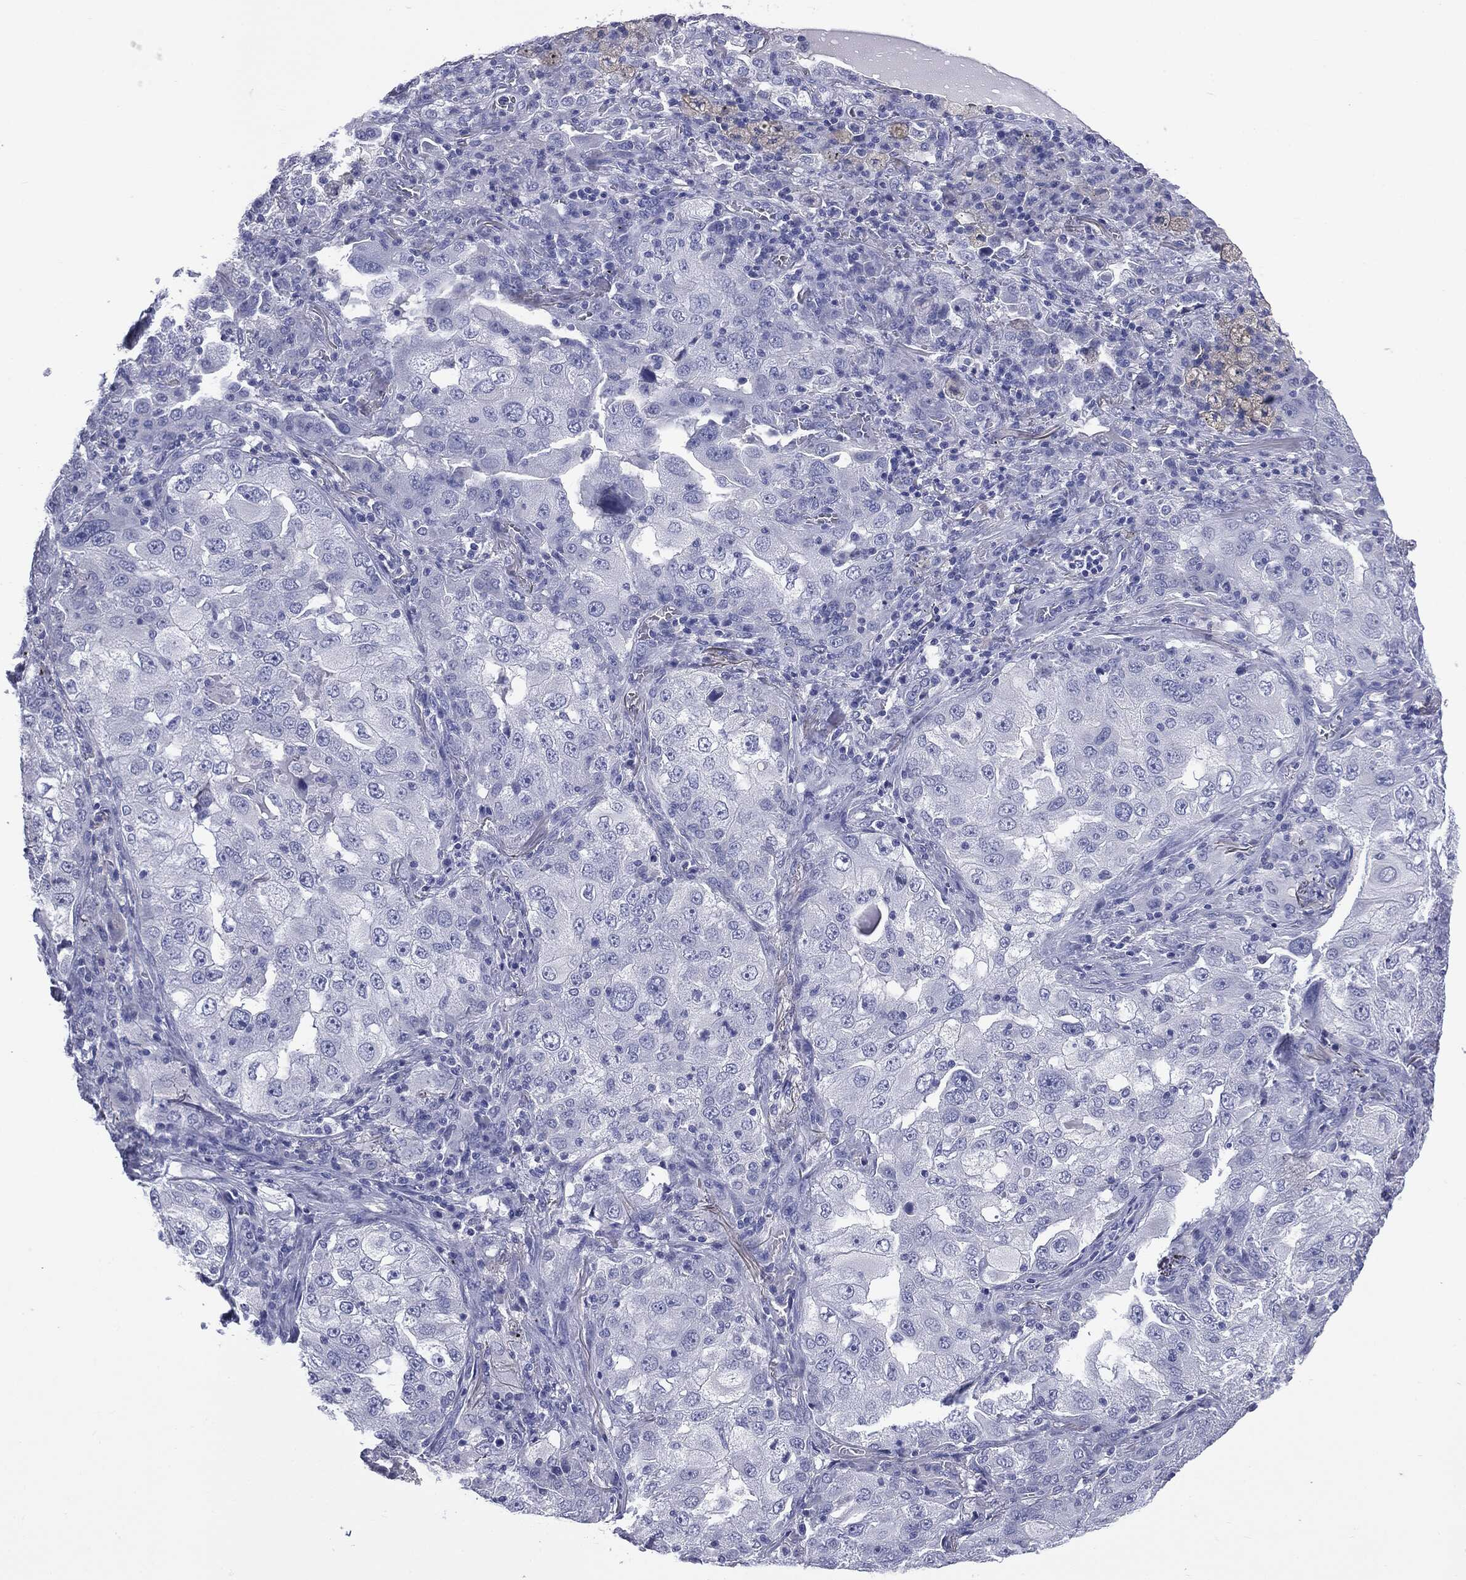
{"staining": {"intensity": "negative", "quantity": "none", "location": "none"}, "tissue": "lung cancer", "cell_type": "Tumor cells", "image_type": "cancer", "snomed": [{"axis": "morphology", "description": "Adenocarcinoma, NOS"}, {"axis": "topography", "description": "Lung"}], "caption": "IHC histopathology image of neoplastic tissue: lung cancer stained with DAB (3,3'-diaminobenzidine) reveals no significant protein expression in tumor cells.", "gene": "TSHB", "patient": {"sex": "female", "age": 61}}